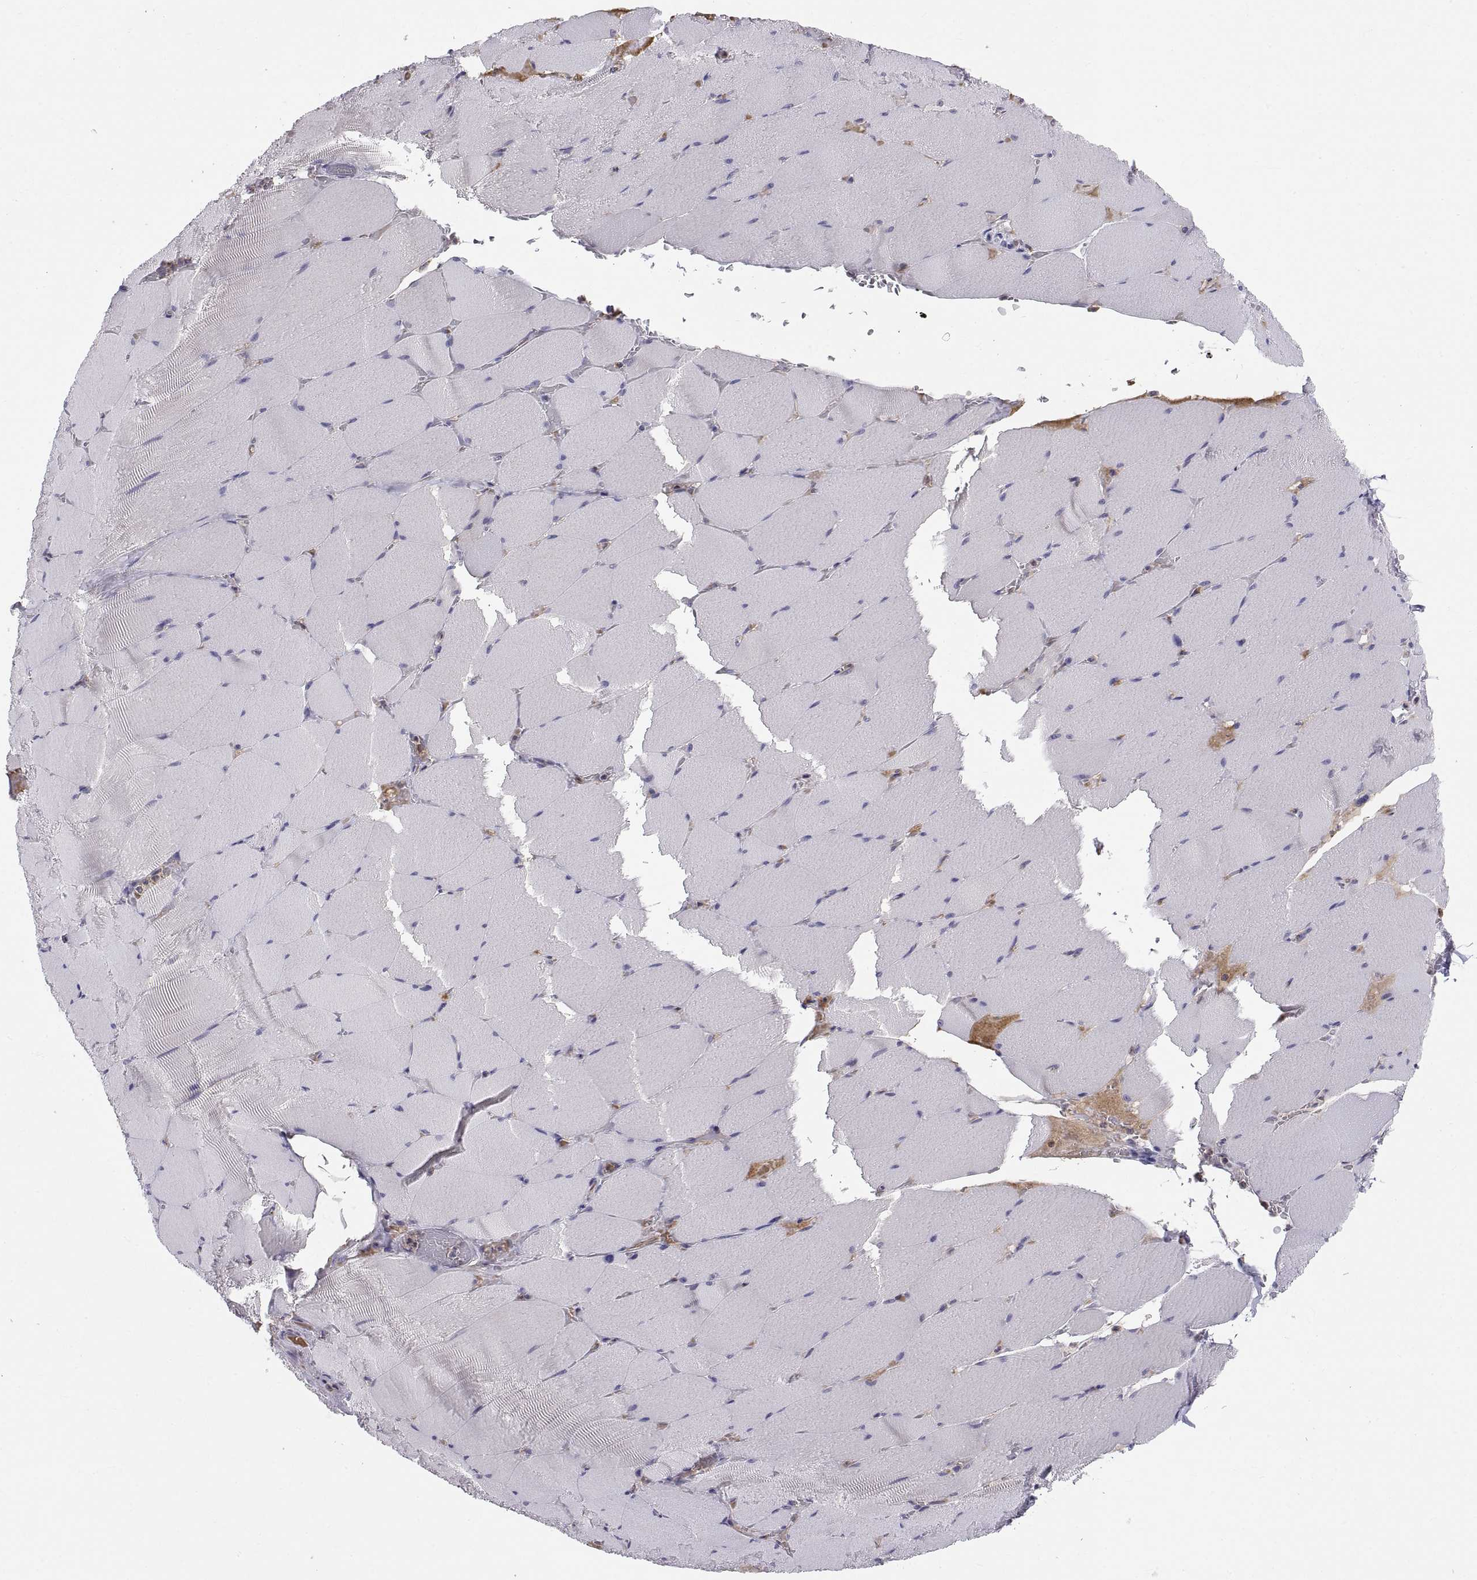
{"staining": {"intensity": "negative", "quantity": "none", "location": "none"}, "tissue": "skeletal muscle", "cell_type": "Myocytes", "image_type": "normal", "snomed": [{"axis": "morphology", "description": "Normal tissue, NOS"}, {"axis": "topography", "description": "Skeletal muscle"}], "caption": "IHC micrograph of unremarkable human skeletal muscle stained for a protein (brown), which displays no staining in myocytes.", "gene": "PKP1", "patient": {"sex": "male", "age": 56}}